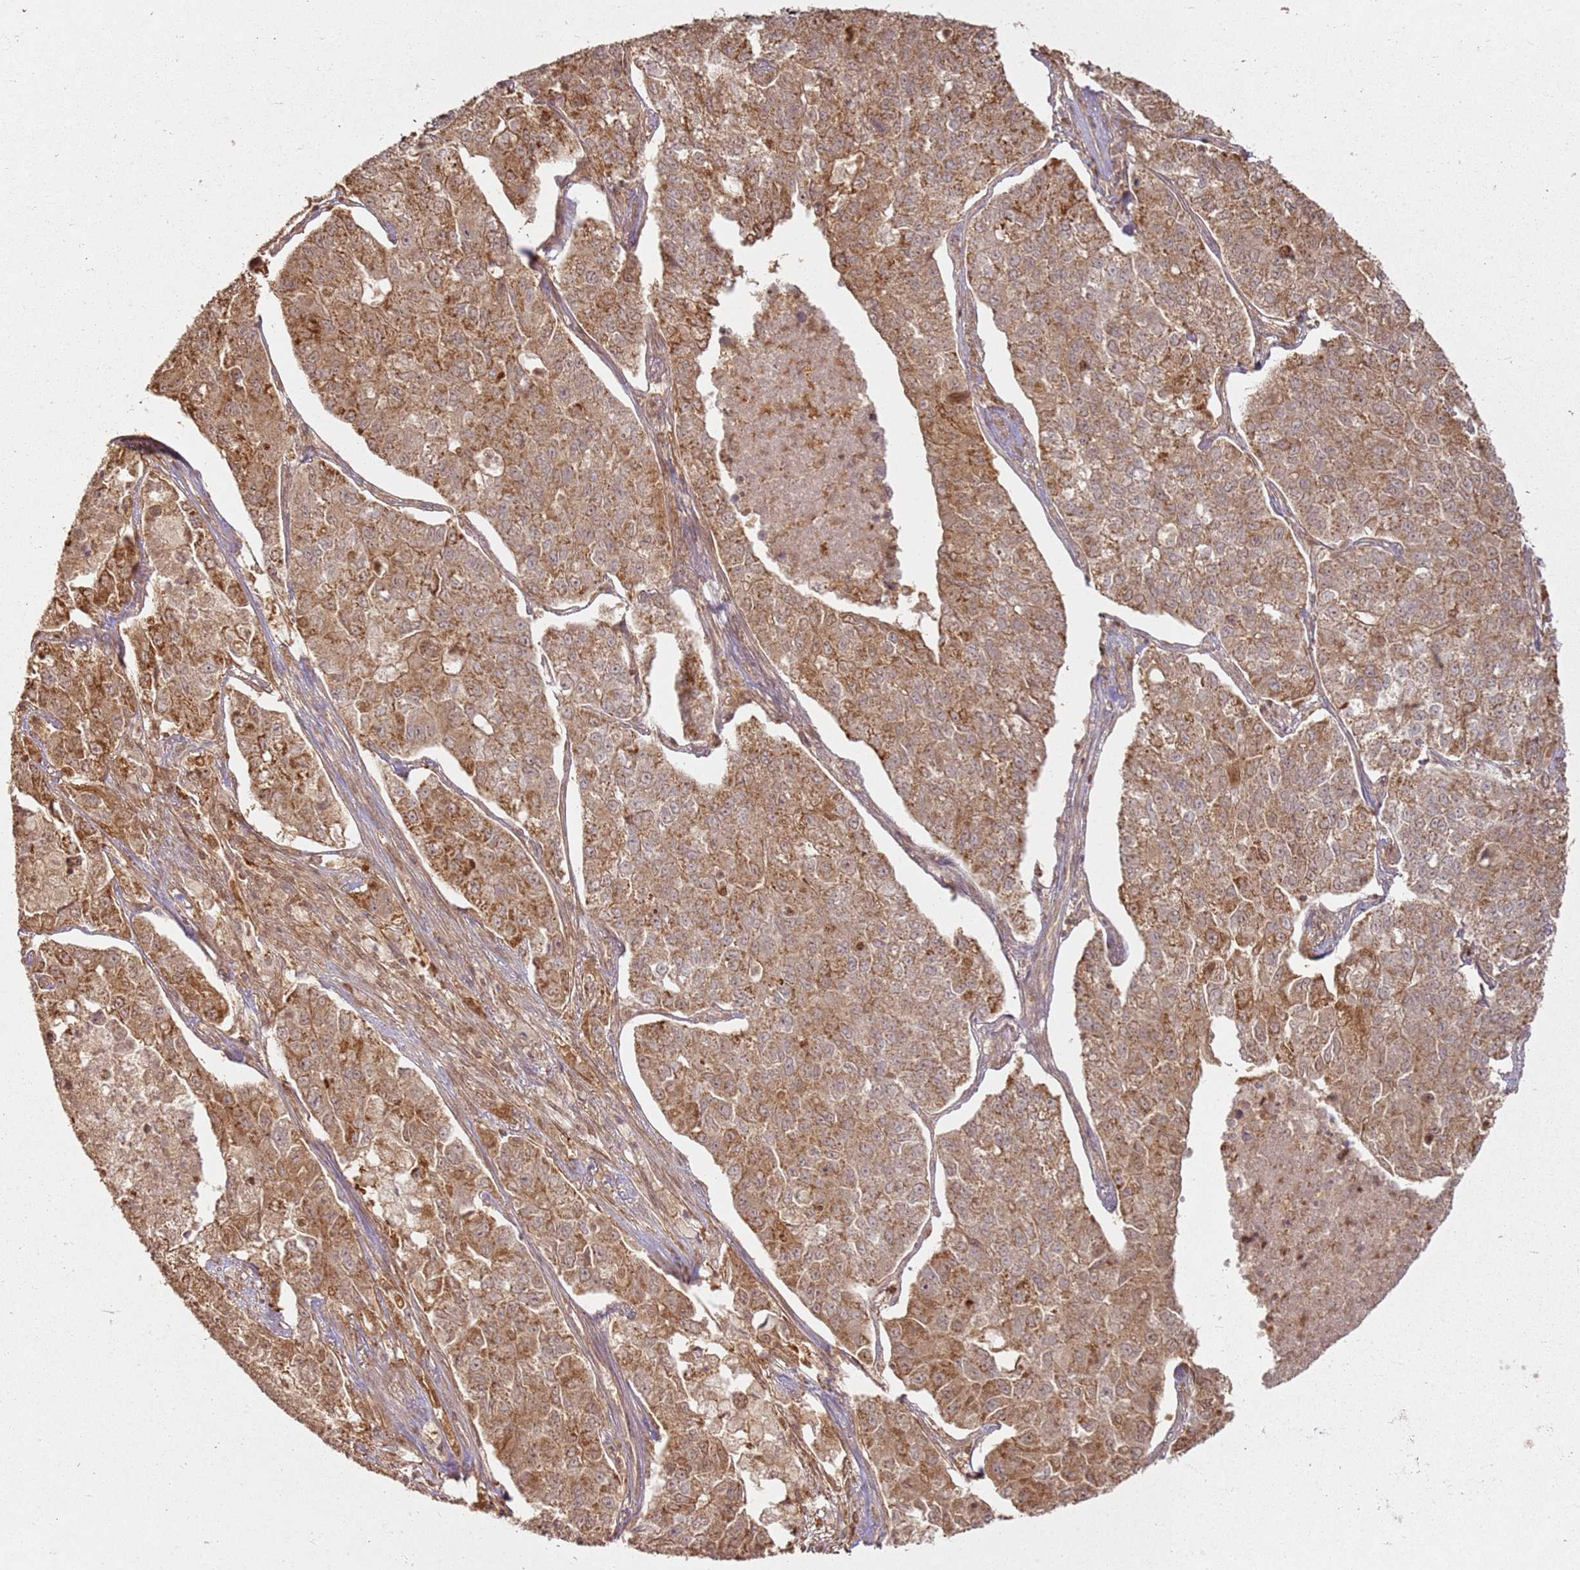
{"staining": {"intensity": "moderate", "quantity": ">75%", "location": "cytoplasmic/membranous"}, "tissue": "lung cancer", "cell_type": "Tumor cells", "image_type": "cancer", "snomed": [{"axis": "morphology", "description": "Adenocarcinoma, NOS"}, {"axis": "topography", "description": "Lung"}], "caption": "Immunohistochemistry photomicrograph of lung cancer stained for a protein (brown), which shows medium levels of moderate cytoplasmic/membranous positivity in about >75% of tumor cells.", "gene": "ZNF776", "patient": {"sex": "male", "age": 49}}